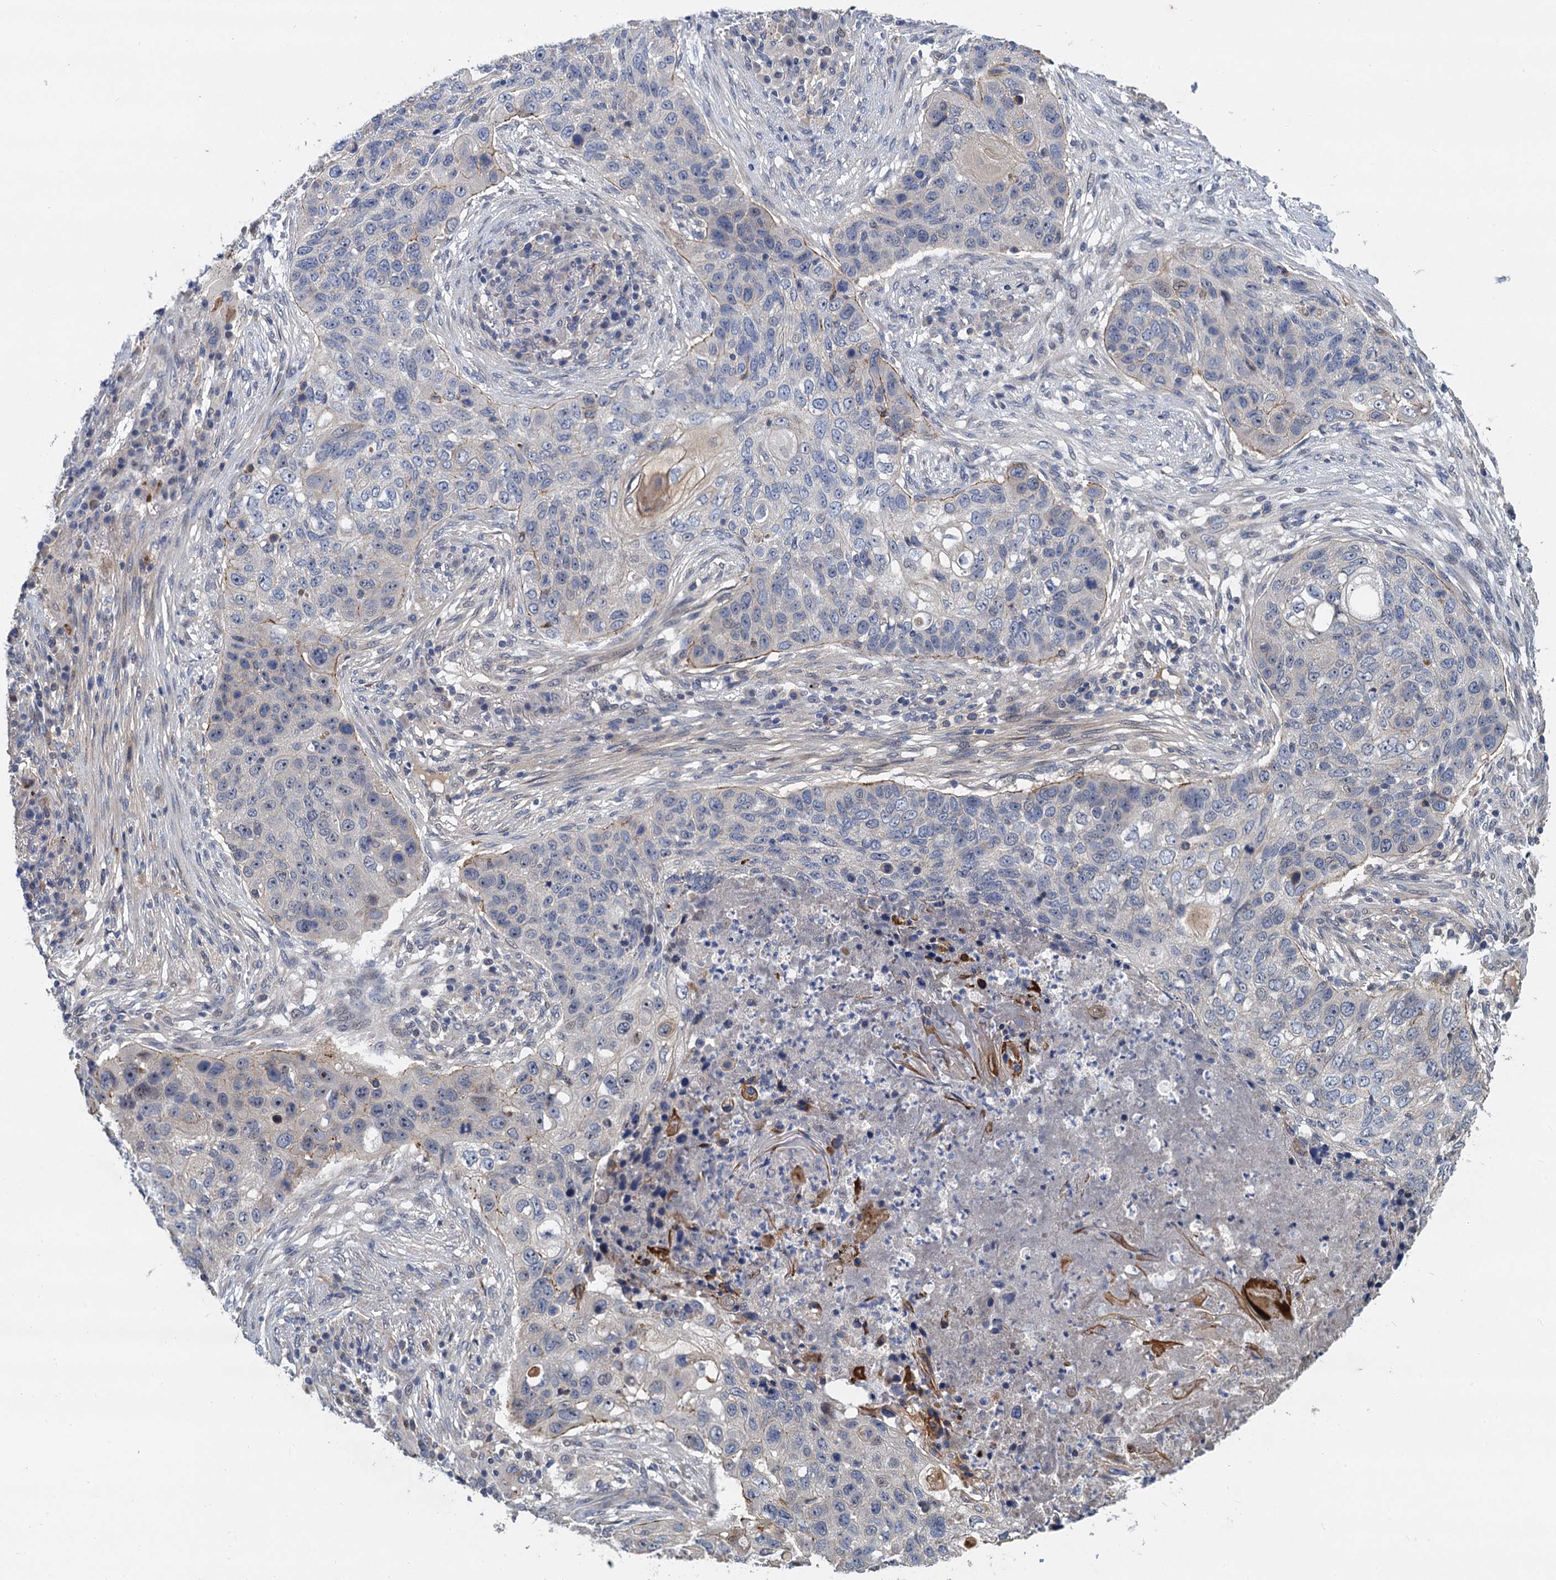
{"staining": {"intensity": "negative", "quantity": "none", "location": "none"}, "tissue": "lung cancer", "cell_type": "Tumor cells", "image_type": "cancer", "snomed": [{"axis": "morphology", "description": "Squamous cell carcinoma, NOS"}, {"axis": "topography", "description": "Lung"}], "caption": "Tumor cells show no significant expression in lung cancer (squamous cell carcinoma). The staining is performed using DAB brown chromogen with nuclei counter-stained in using hematoxylin.", "gene": "TRAF7", "patient": {"sex": "female", "age": 63}}